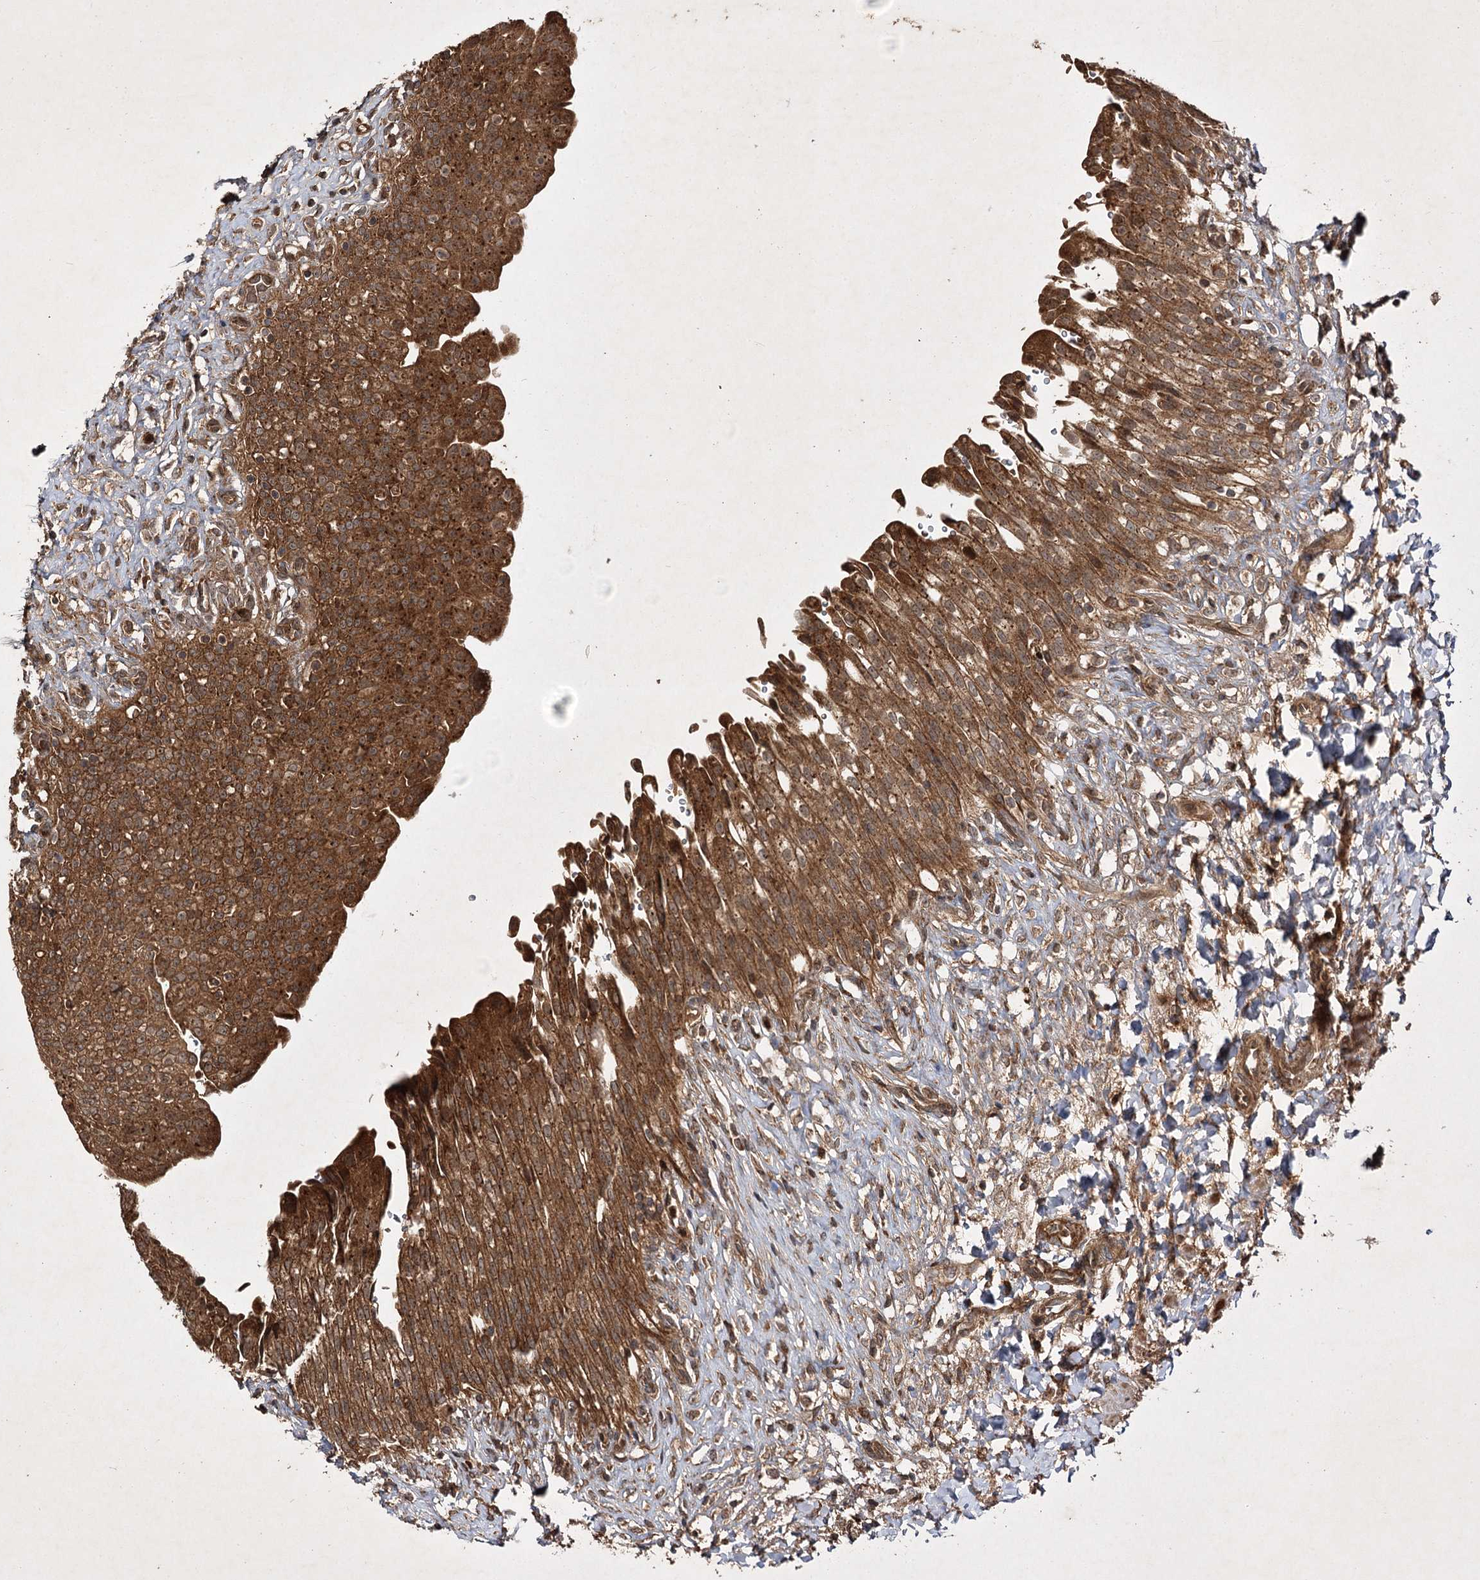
{"staining": {"intensity": "strong", "quantity": ">75%", "location": "cytoplasmic/membranous"}, "tissue": "urinary bladder", "cell_type": "Urothelial cells", "image_type": "normal", "snomed": [{"axis": "morphology", "description": "Urothelial carcinoma, High grade"}, {"axis": "topography", "description": "Urinary bladder"}], "caption": "Immunohistochemical staining of benign human urinary bladder shows strong cytoplasmic/membranous protein expression in approximately >75% of urothelial cells. The staining is performed using DAB brown chromogen to label protein expression. The nuclei are counter-stained blue using hematoxylin.", "gene": "DNAJC13", "patient": {"sex": "male", "age": 46}}